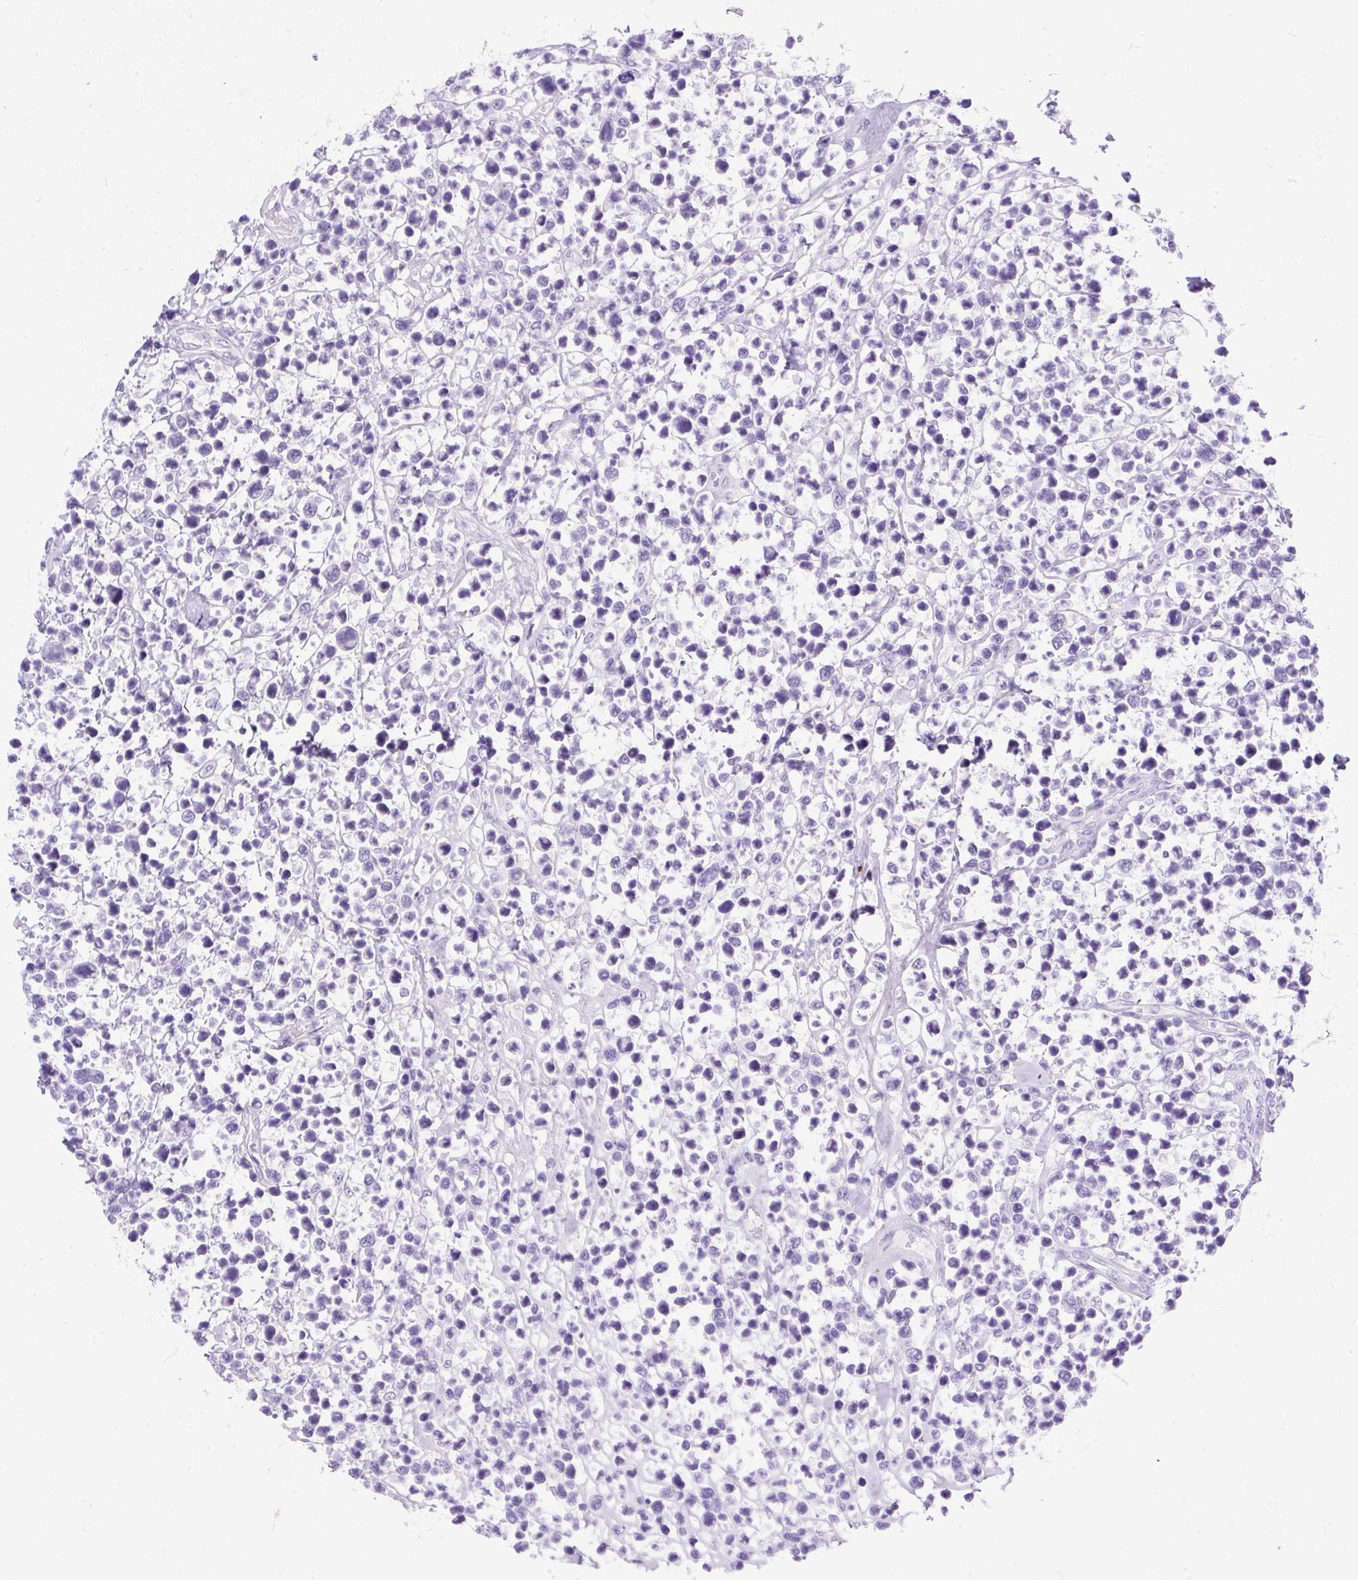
{"staining": {"intensity": "negative", "quantity": "none", "location": "none"}, "tissue": "lymphoma", "cell_type": "Tumor cells", "image_type": "cancer", "snomed": [{"axis": "morphology", "description": "Malignant lymphoma, non-Hodgkin's type, Low grade"}, {"axis": "topography", "description": "Lymph node"}], "caption": "Lymphoma stained for a protein using IHC demonstrates no positivity tumor cells.", "gene": "SCGB1A1", "patient": {"sex": "male", "age": 60}}